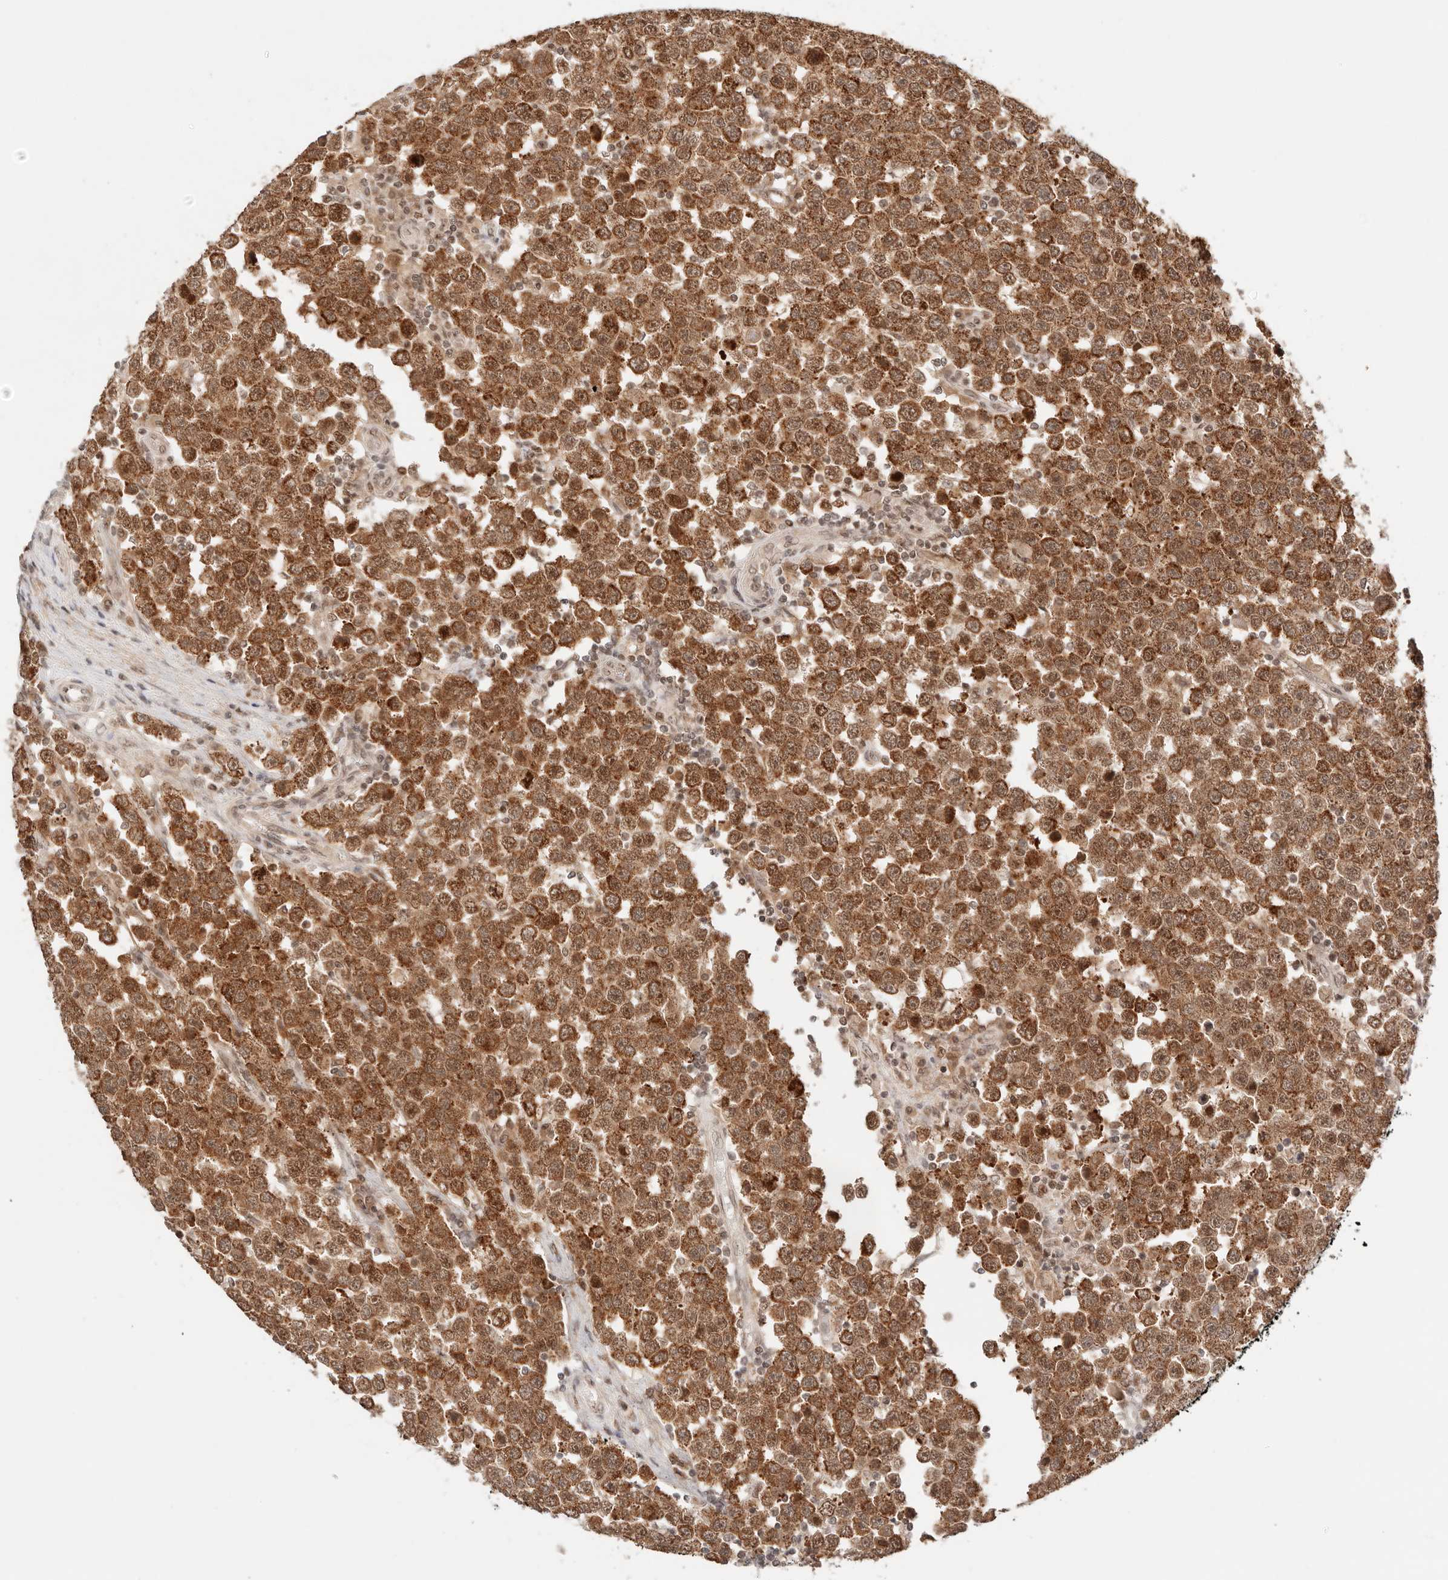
{"staining": {"intensity": "strong", "quantity": ">75%", "location": "cytoplasmic/membranous"}, "tissue": "testis cancer", "cell_type": "Tumor cells", "image_type": "cancer", "snomed": [{"axis": "morphology", "description": "Seminoma, NOS"}, {"axis": "topography", "description": "Testis"}], "caption": "IHC histopathology image of neoplastic tissue: testis cancer stained using immunohistochemistry (IHC) shows high levels of strong protein expression localized specifically in the cytoplasmic/membranous of tumor cells, appearing as a cytoplasmic/membranous brown color.", "gene": "GTF2E2", "patient": {"sex": "male", "age": 28}}